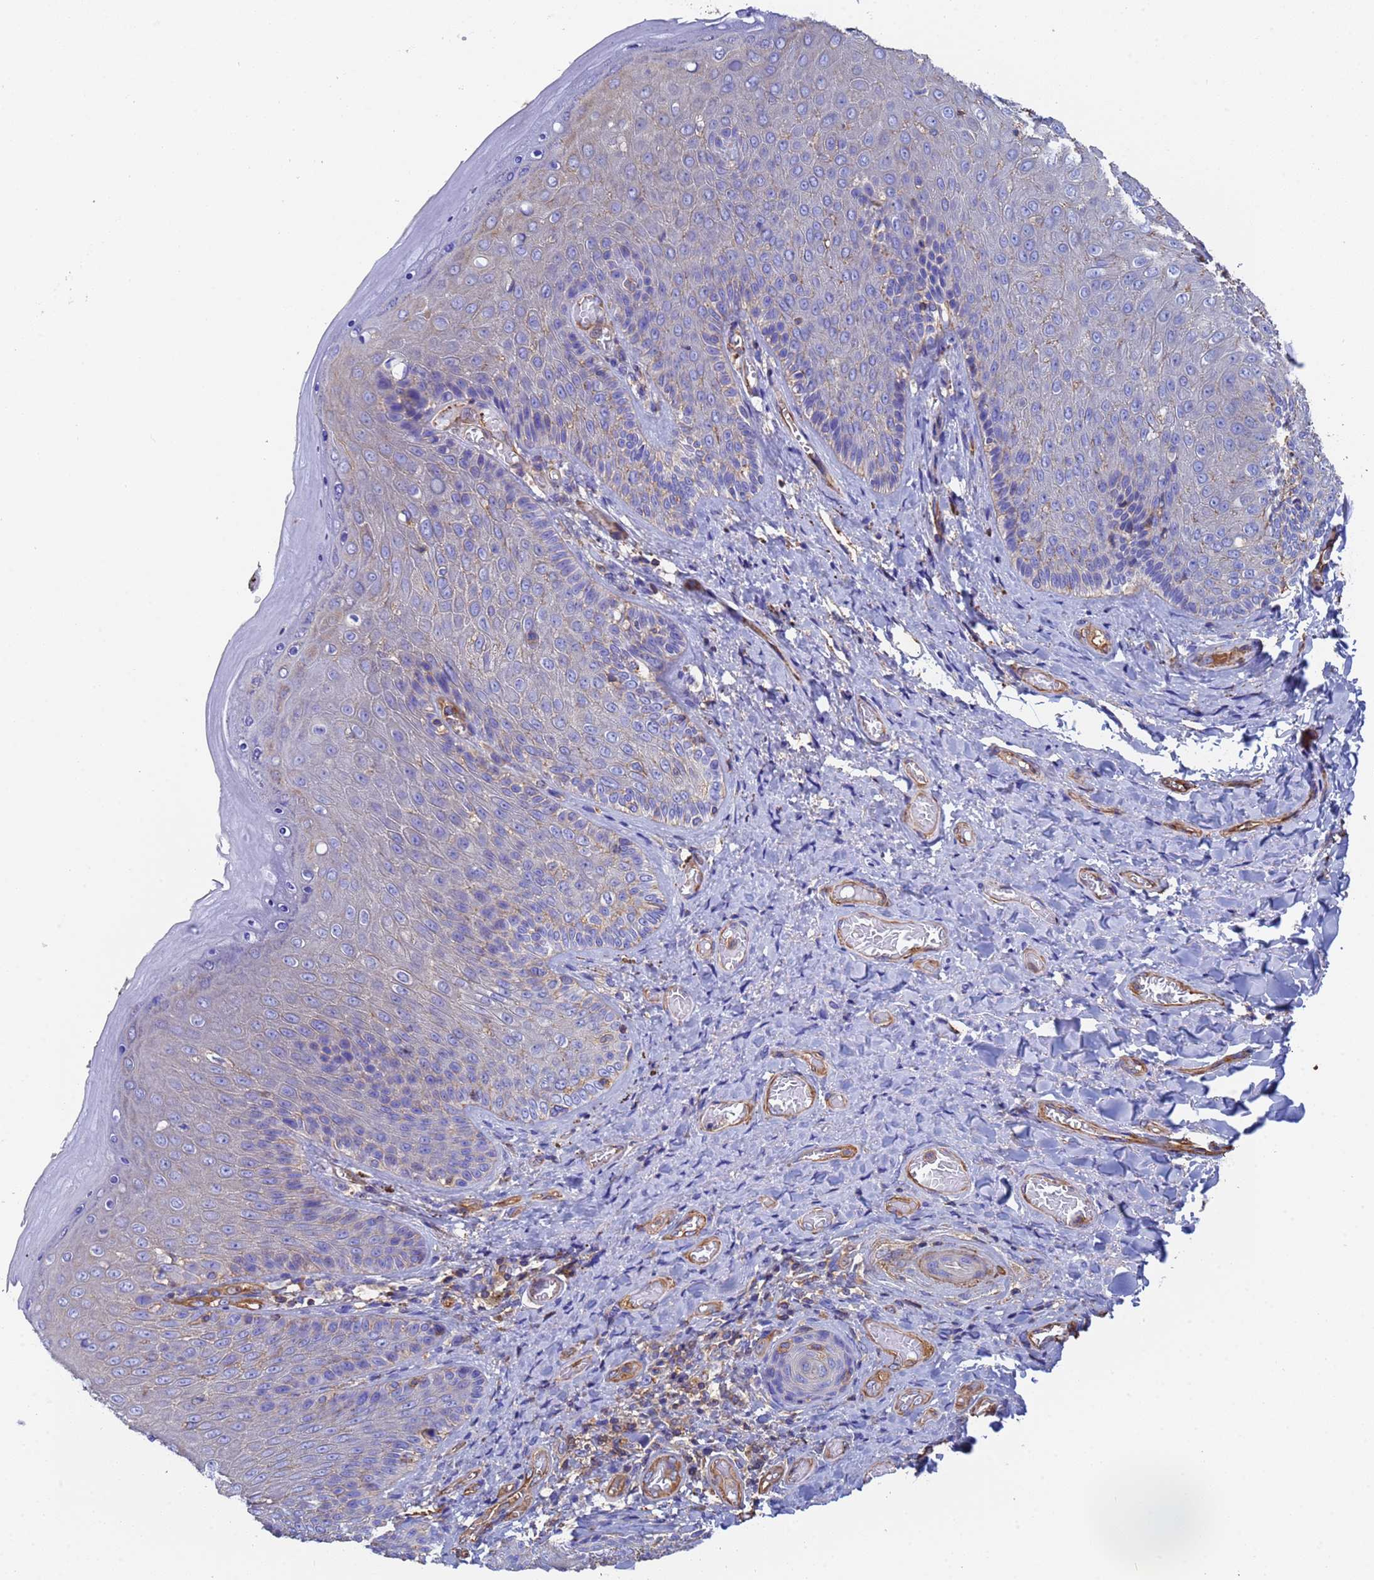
{"staining": {"intensity": "negative", "quantity": "none", "location": "none"}, "tissue": "skin", "cell_type": "Epidermal cells", "image_type": "normal", "snomed": [{"axis": "morphology", "description": "Normal tissue, NOS"}, {"axis": "topography", "description": "Anal"}], "caption": "Image shows no significant protein positivity in epidermal cells of unremarkable skin.", "gene": "MYL12A", "patient": {"sex": "female", "age": 89}}